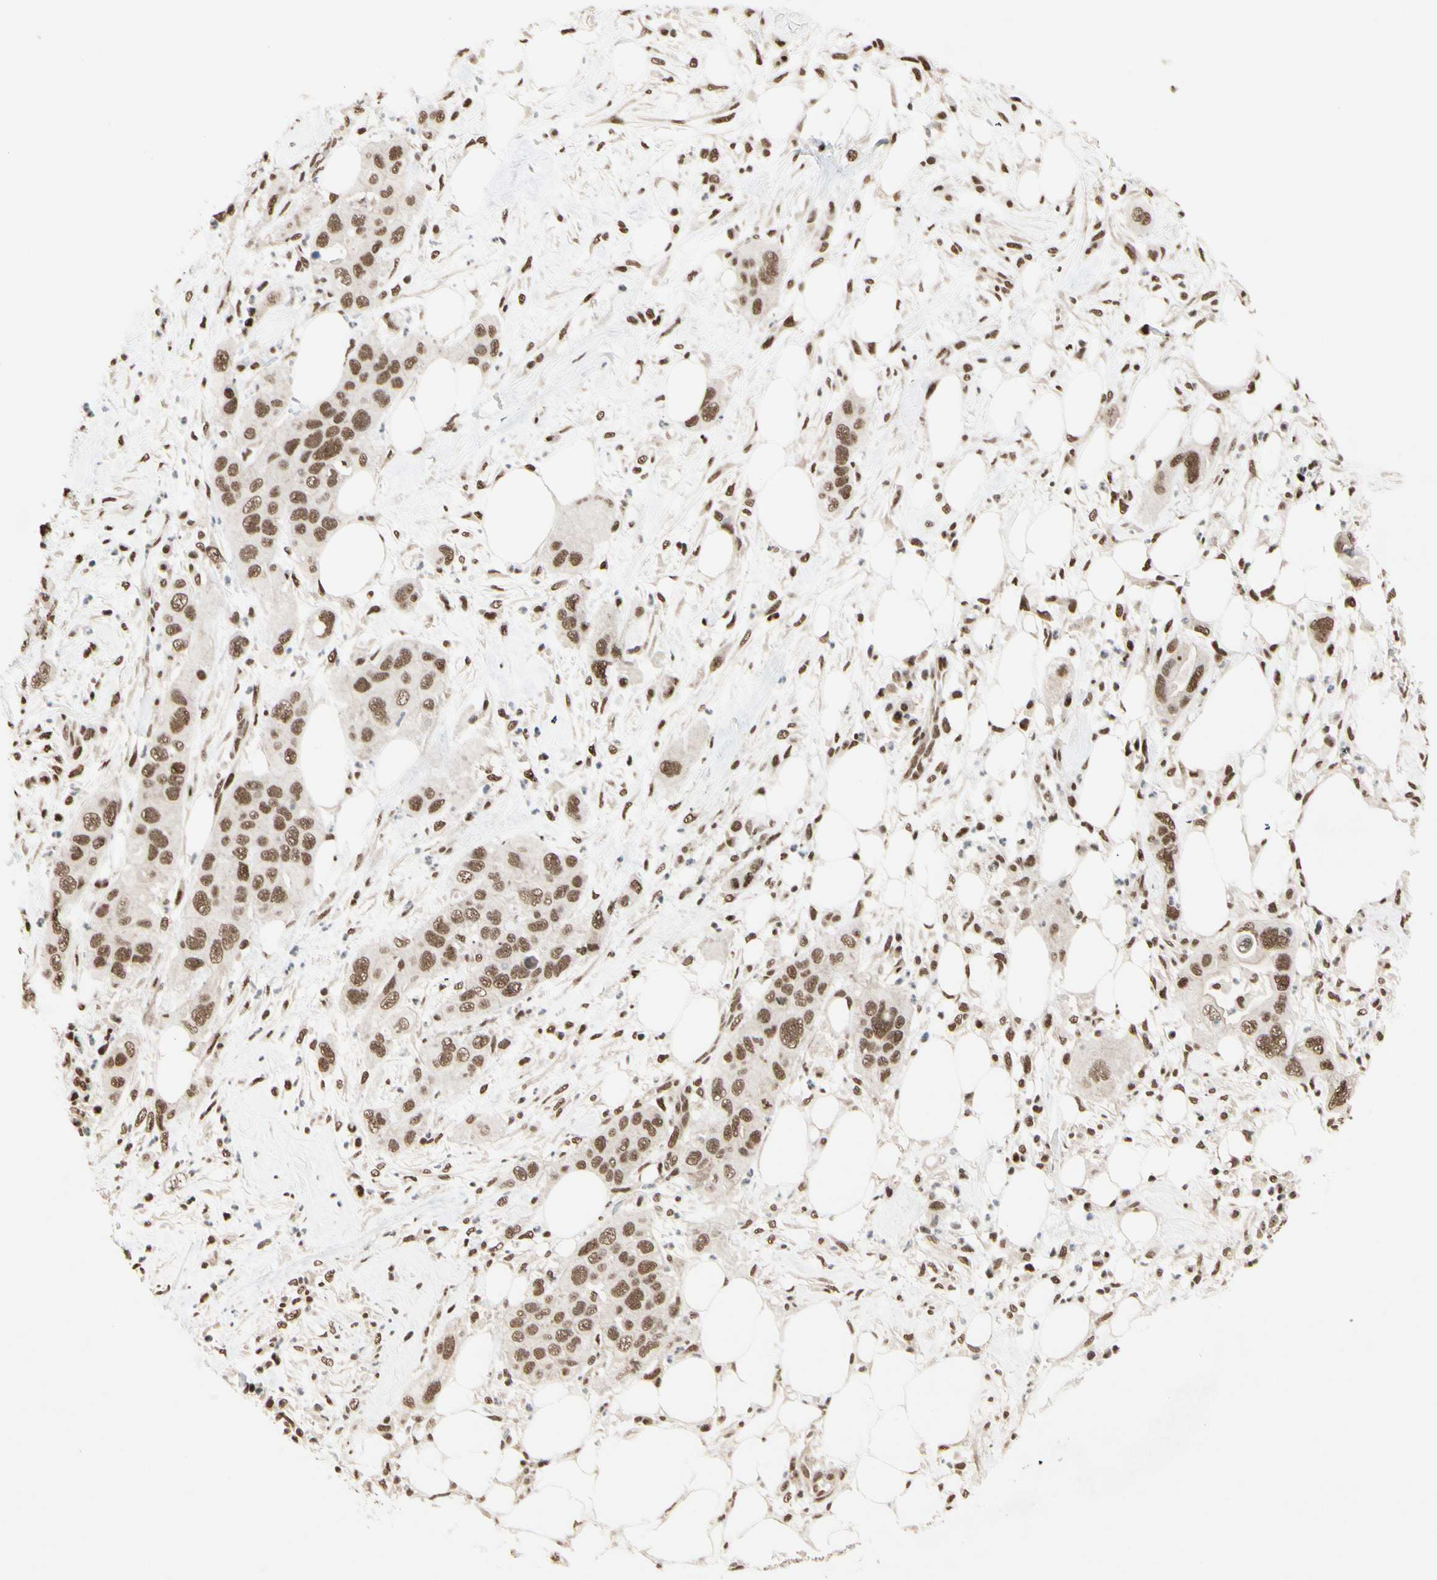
{"staining": {"intensity": "moderate", "quantity": ">75%", "location": "nuclear"}, "tissue": "pancreatic cancer", "cell_type": "Tumor cells", "image_type": "cancer", "snomed": [{"axis": "morphology", "description": "Adenocarcinoma, NOS"}, {"axis": "topography", "description": "Pancreas"}], "caption": "Moderate nuclear expression is present in about >75% of tumor cells in pancreatic cancer.", "gene": "CHAMP1", "patient": {"sex": "female", "age": 71}}